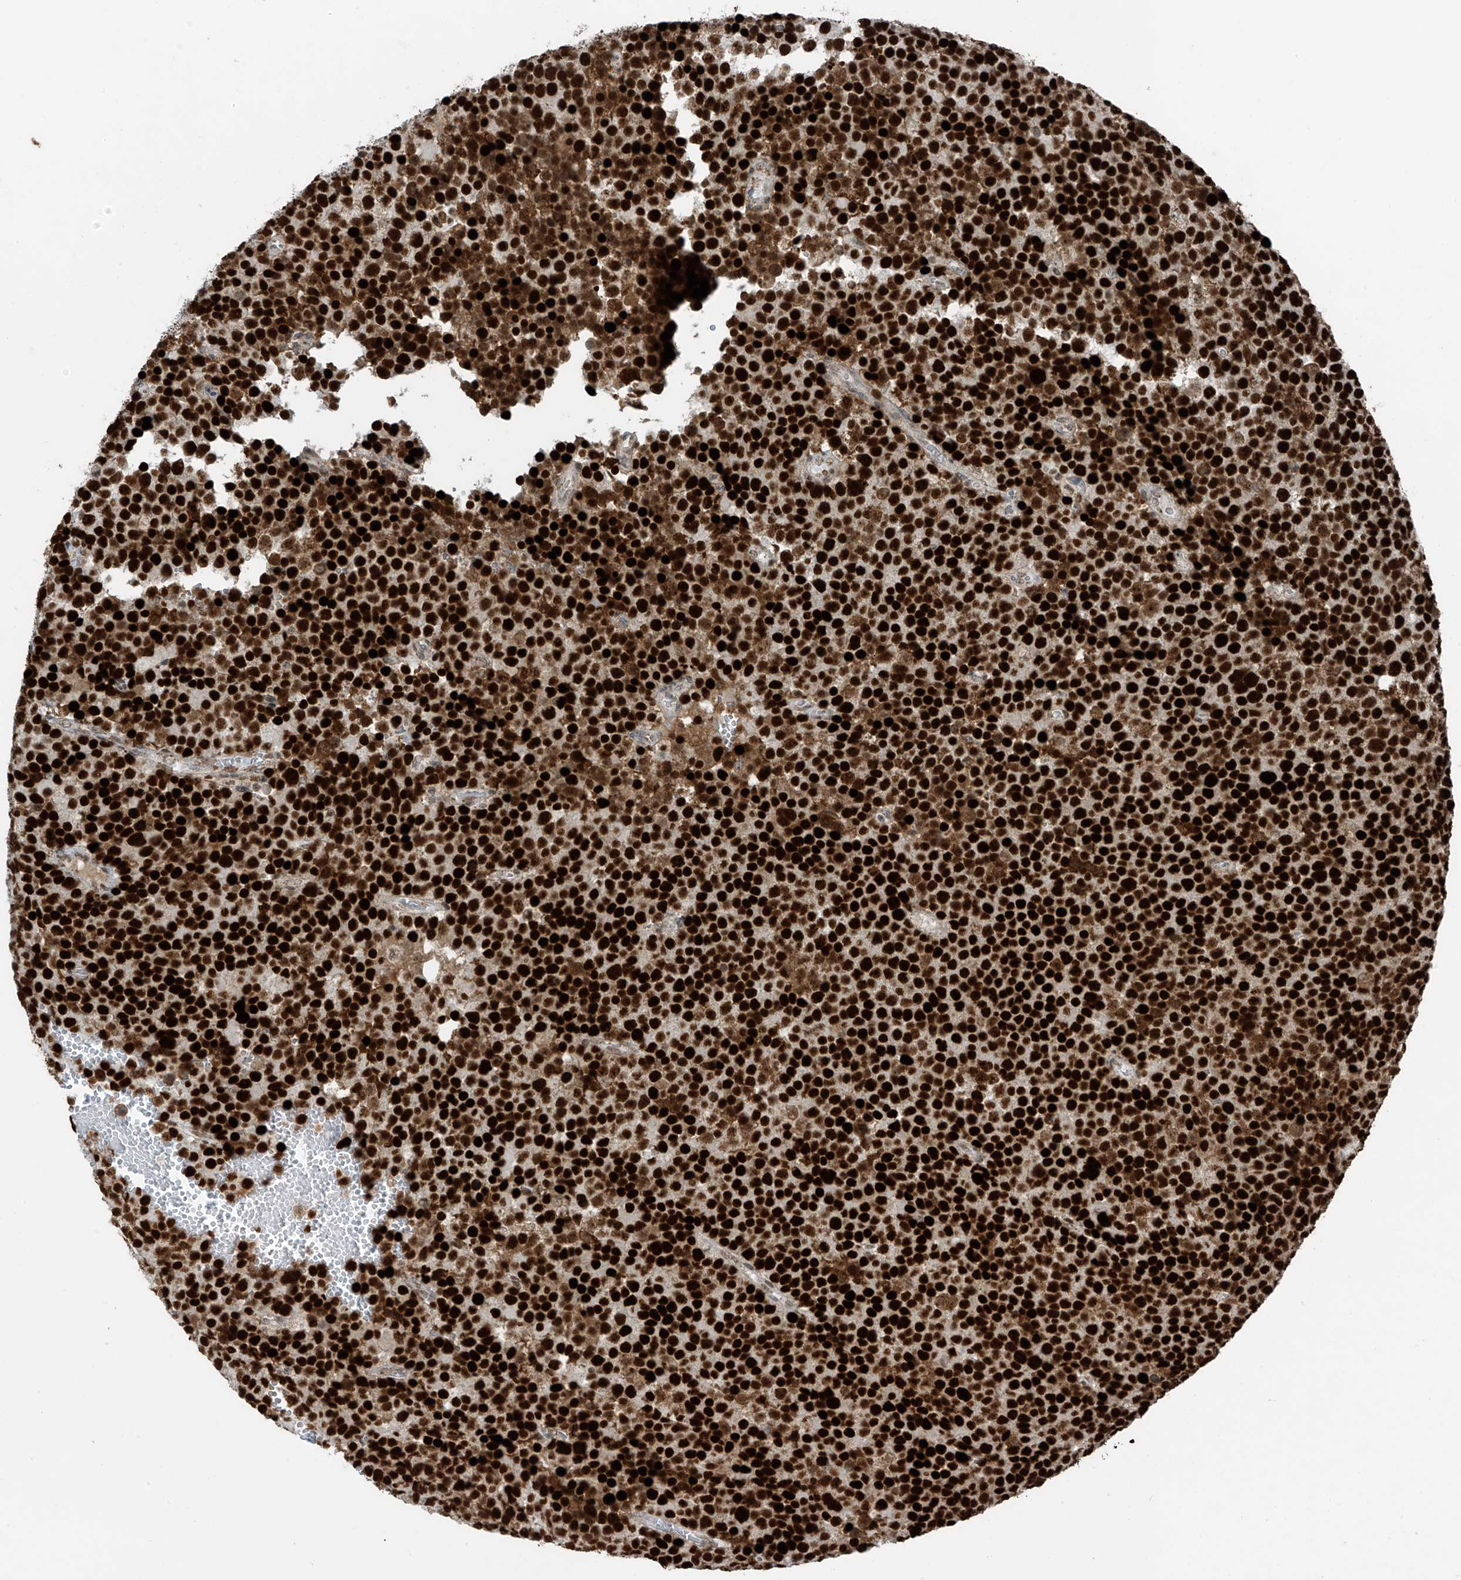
{"staining": {"intensity": "strong", "quantity": ">75%", "location": "nuclear"}, "tissue": "testis cancer", "cell_type": "Tumor cells", "image_type": "cancer", "snomed": [{"axis": "morphology", "description": "Seminoma, NOS"}, {"axis": "topography", "description": "Testis"}], "caption": "Immunohistochemistry of human seminoma (testis) reveals high levels of strong nuclear expression in approximately >75% of tumor cells. Immunohistochemistry (ihc) stains the protein of interest in brown and the nuclei are stained blue.", "gene": "WRNIP1", "patient": {"sex": "male", "age": 71}}